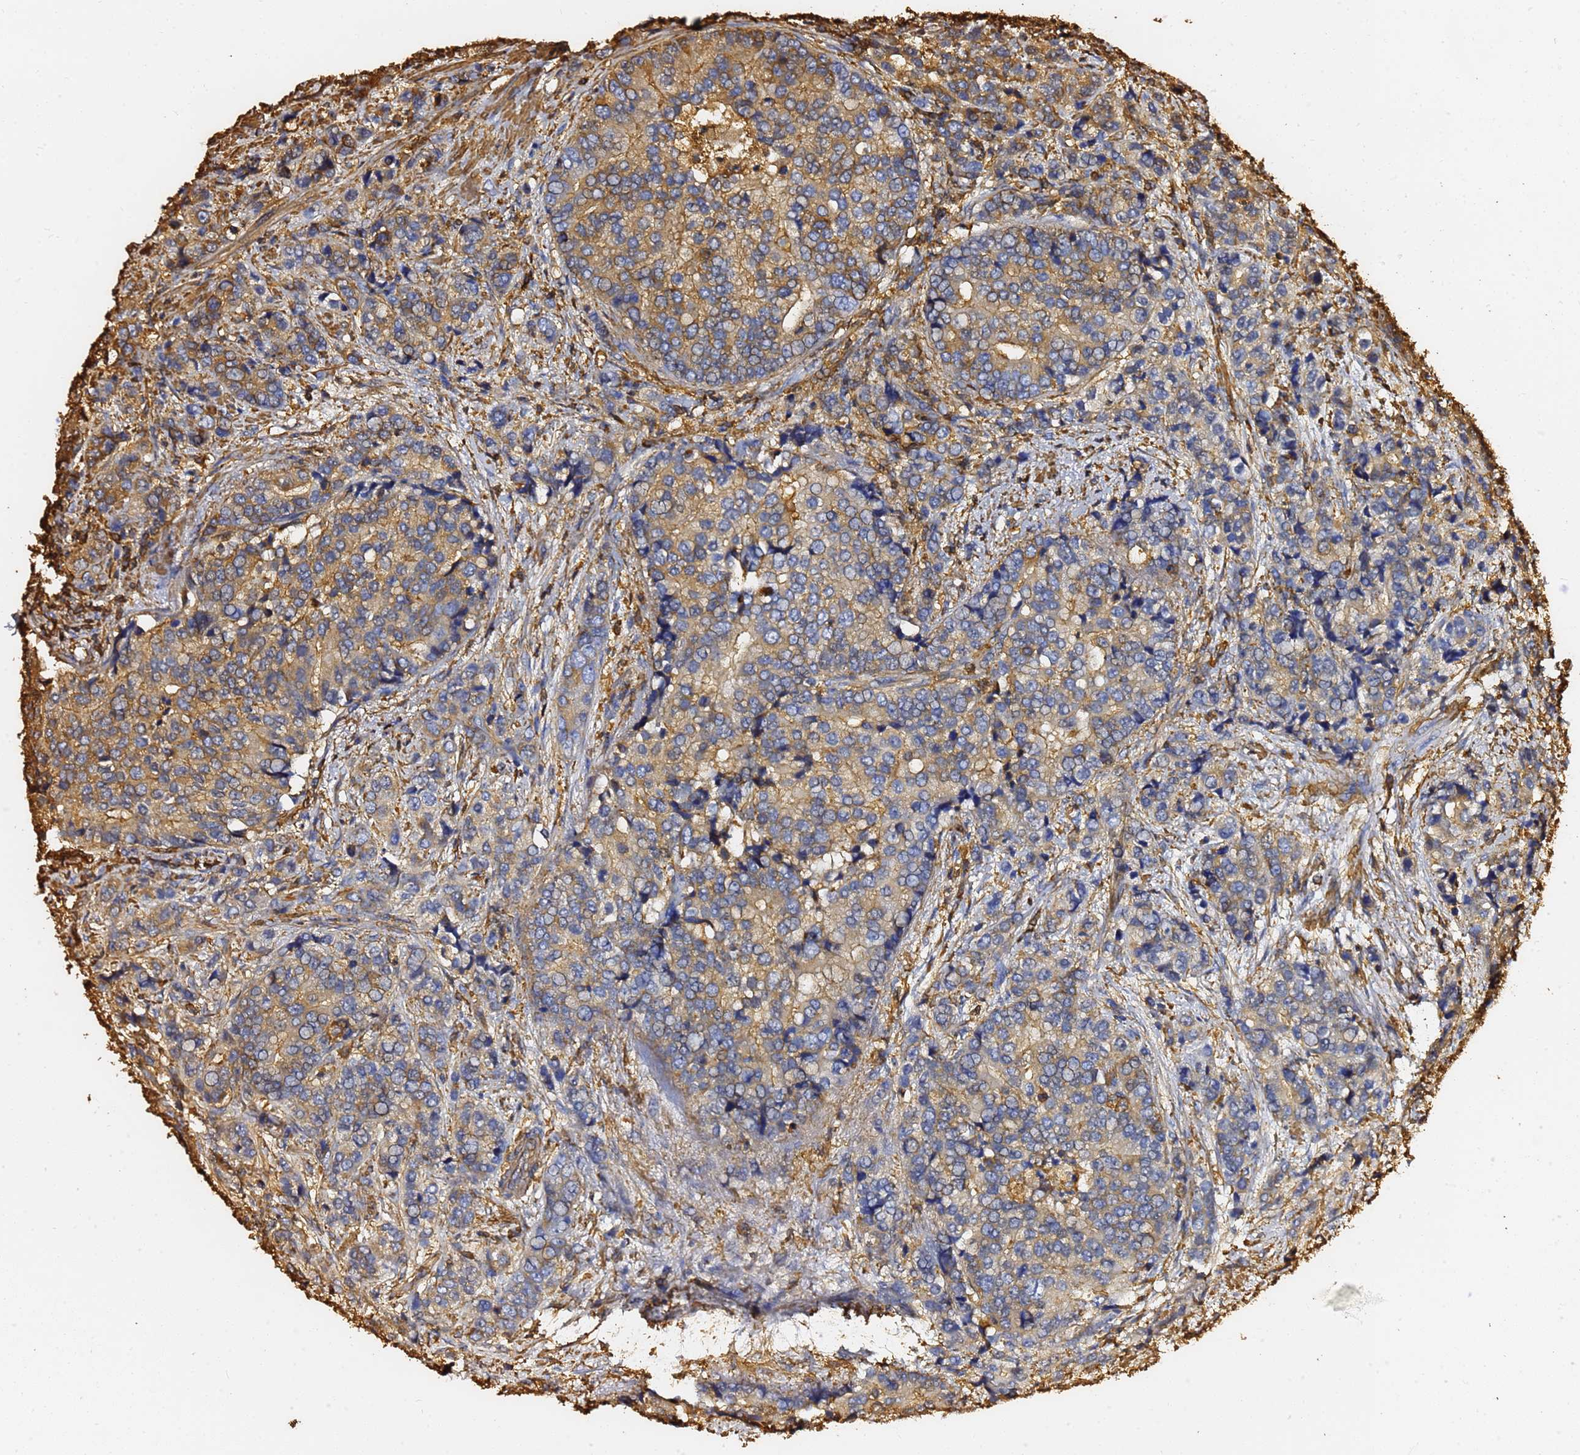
{"staining": {"intensity": "moderate", "quantity": "25%-75%", "location": "cytoplasmic/membranous"}, "tissue": "prostate cancer", "cell_type": "Tumor cells", "image_type": "cancer", "snomed": [{"axis": "morphology", "description": "Adenocarcinoma, High grade"}, {"axis": "topography", "description": "Prostate"}], "caption": "The immunohistochemical stain labels moderate cytoplasmic/membranous staining in tumor cells of high-grade adenocarcinoma (prostate) tissue.", "gene": "ACTB", "patient": {"sex": "male", "age": 62}}